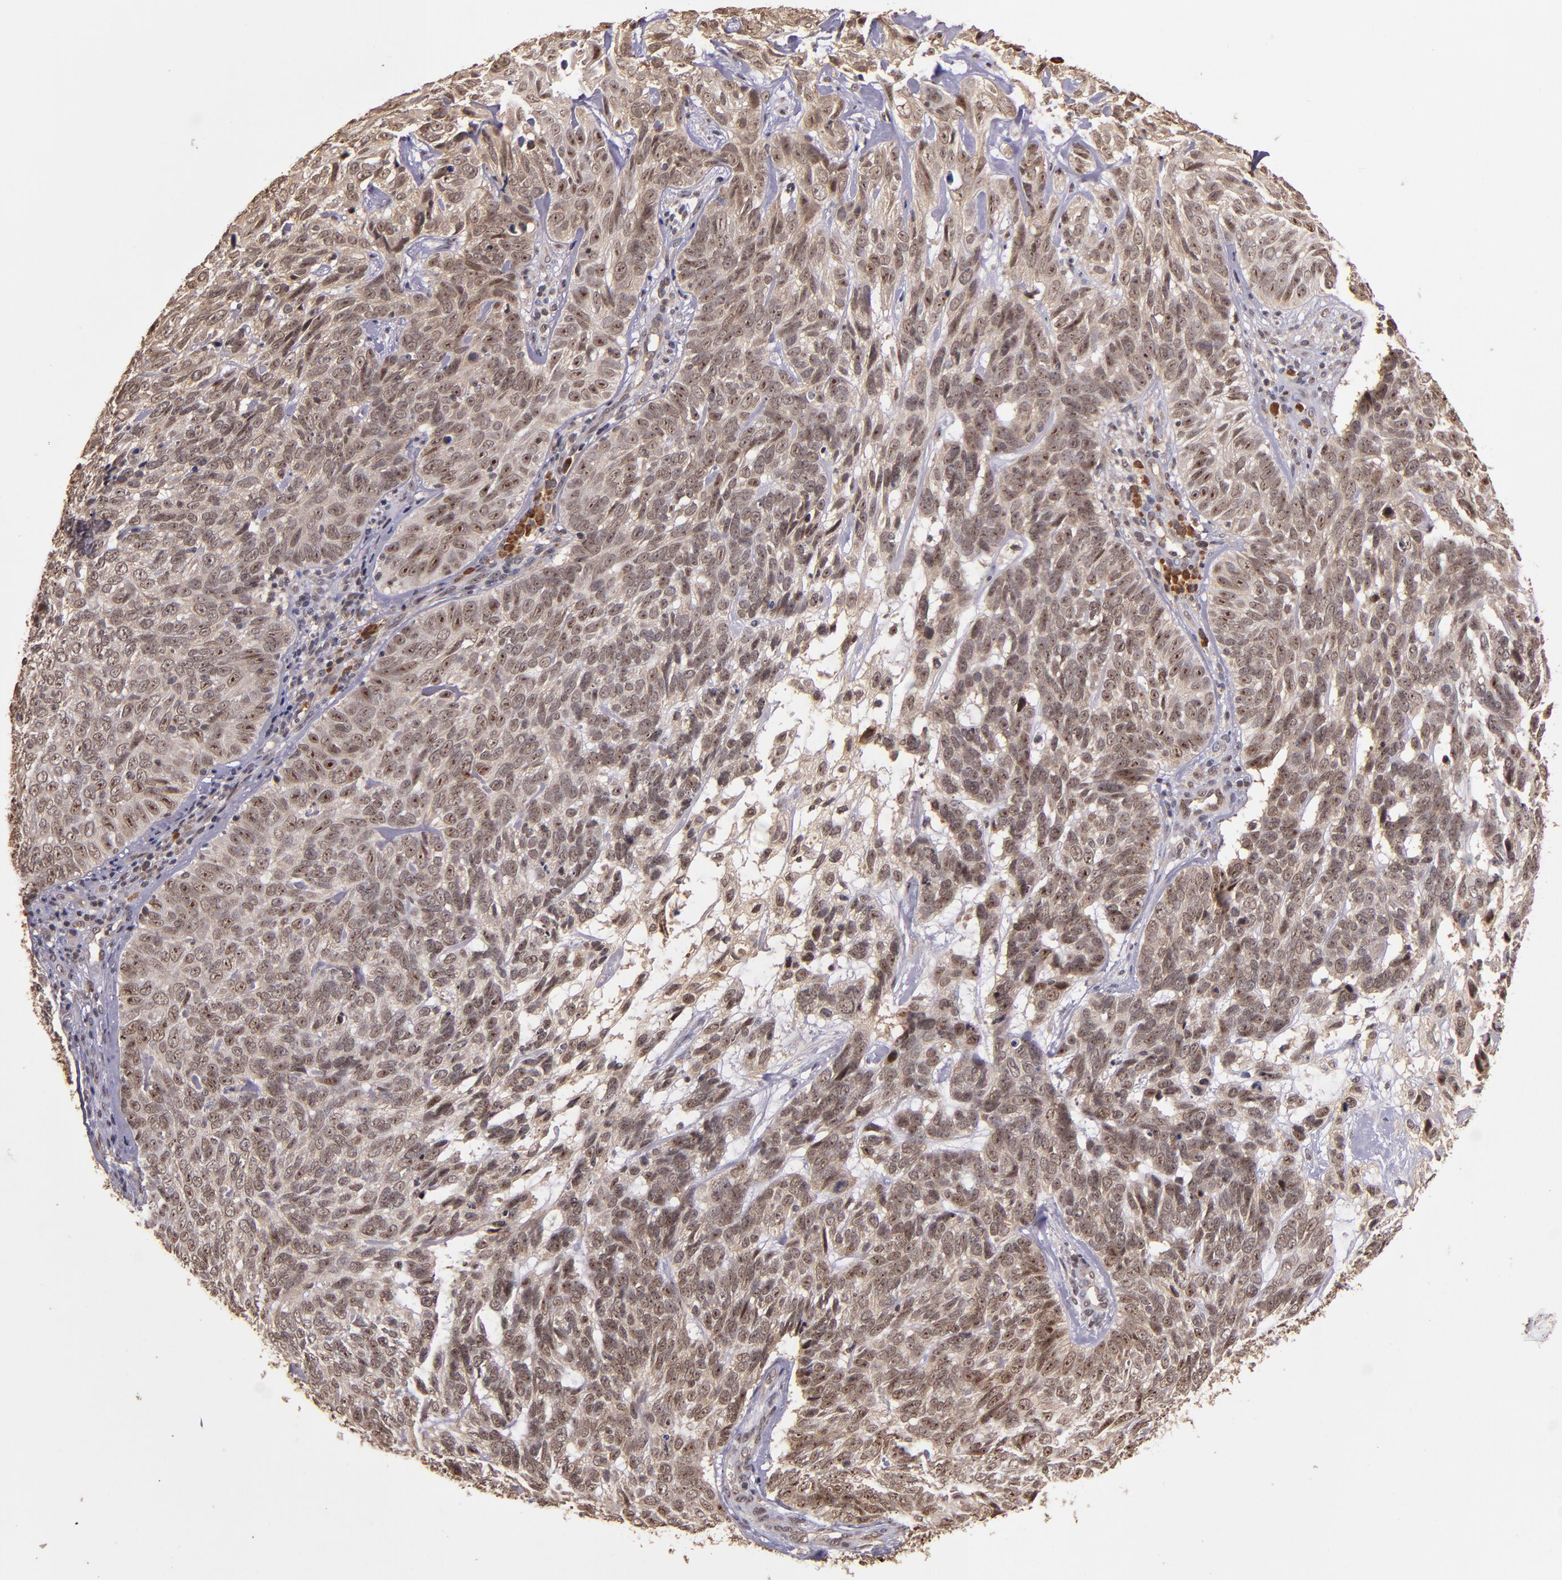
{"staining": {"intensity": "weak", "quantity": ">75%", "location": "cytoplasmic/membranous,nuclear"}, "tissue": "skin cancer", "cell_type": "Tumor cells", "image_type": "cancer", "snomed": [{"axis": "morphology", "description": "Basal cell carcinoma"}, {"axis": "topography", "description": "Skin"}], "caption": "IHC (DAB) staining of skin basal cell carcinoma demonstrates weak cytoplasmic/membranous and nuclear protein positivity in approximately >75% of tumor cells.", "gene": "RIOK3", "patient": {"sex": "male", "age": 72}}